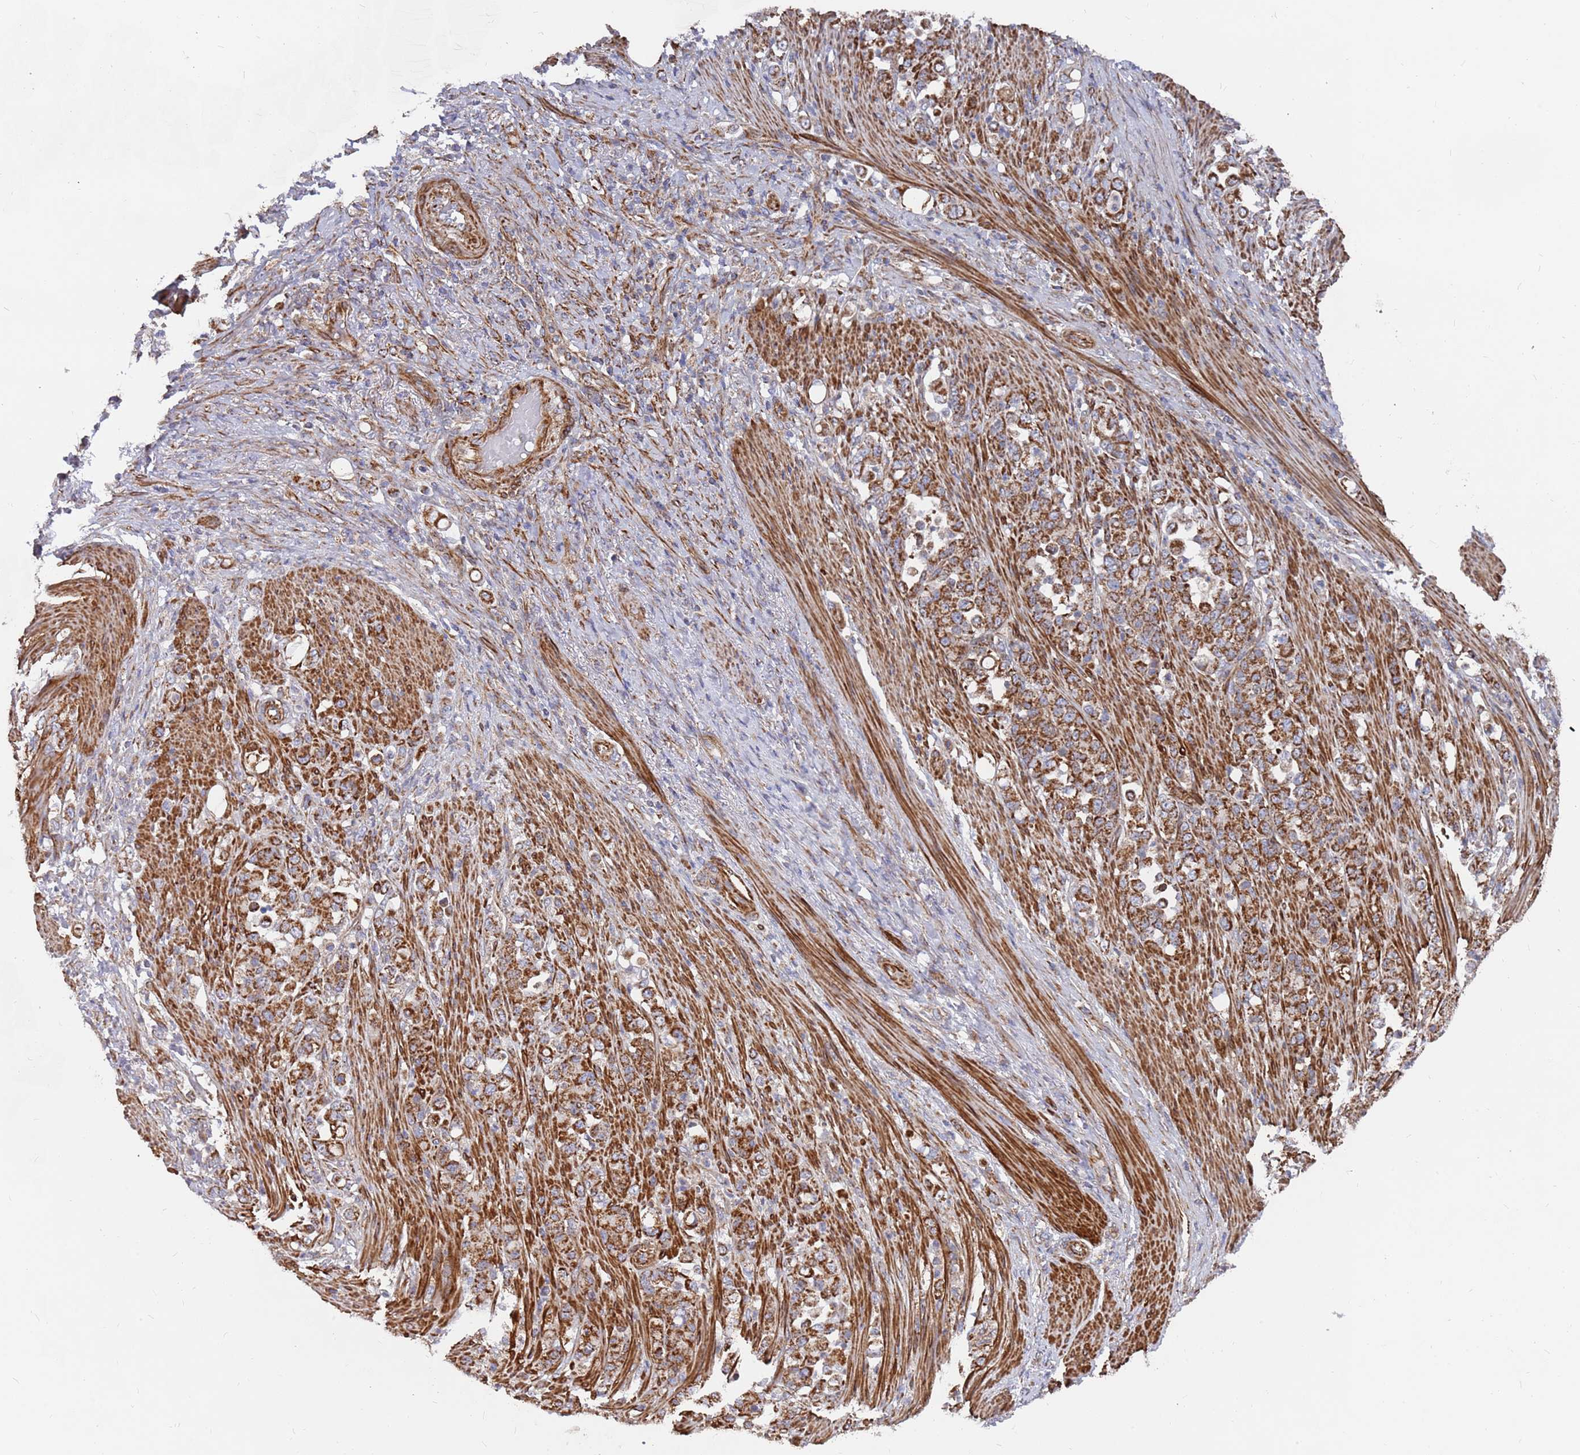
{"staining": {"intensity": "strong", "quantity": ">75%", "location": "cytoplasmic/membranous"}, "tissue": "stomach cancer", "cell_type": "Tumor cells", "image_type": "cancer", "snomed": [{"axis": "morphology", "description": "Normal tissue, NOS"}, {"axis": "morphology", "description": "Adenocarcinoma, NOS"}, {"axis": "topography", "description": "Stomach"}], "caption": "An immunohistochemistry photomicrograph of tumor tissue is shown. Protein staining in brown highlights strong cytoplasmic/membranous positivity in stomach cancer (adenocarcinoma) within tumor cells.", "gene": "WDFY3", "patient": {"sex": "female", "age": 79}}